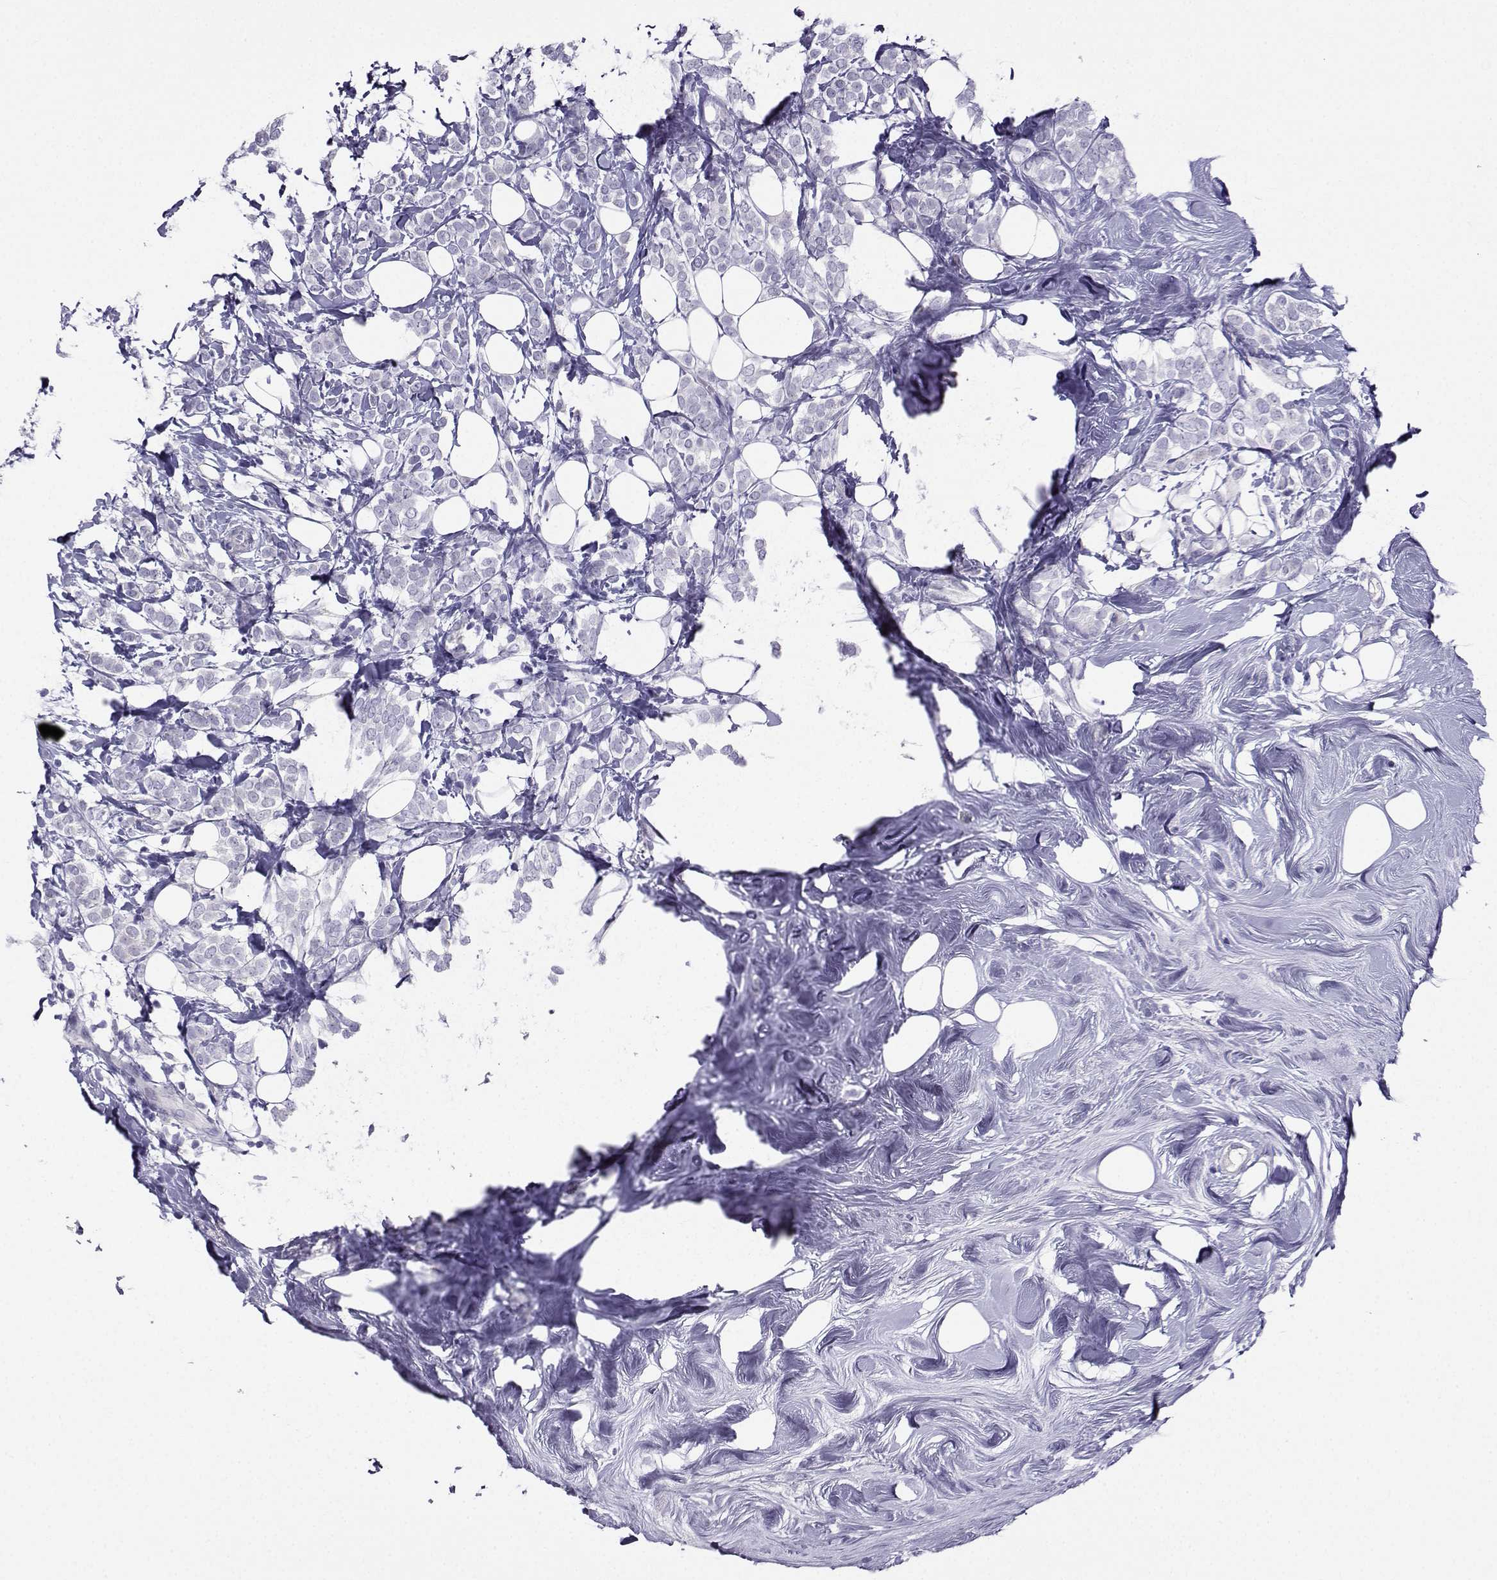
{"staining": {"intensity": "negative", "quantity": "none", "location": "none"}, "tissue": "breast cancer", "cell_type": "Tumor cells", "image_type": "cancer", "snomed": [{"axis": "morphology", "description": "Lobular carcinoma"}, {"axis": "topography", "description": "Breast"}], "caption": "There is no significant positivity in tumor cells of lobular carcinoma (breast). (IHC, brightfield microscopy, high magnification).", "gene": "FBXO24", "patient": {"sex": "female", "age": 49}}